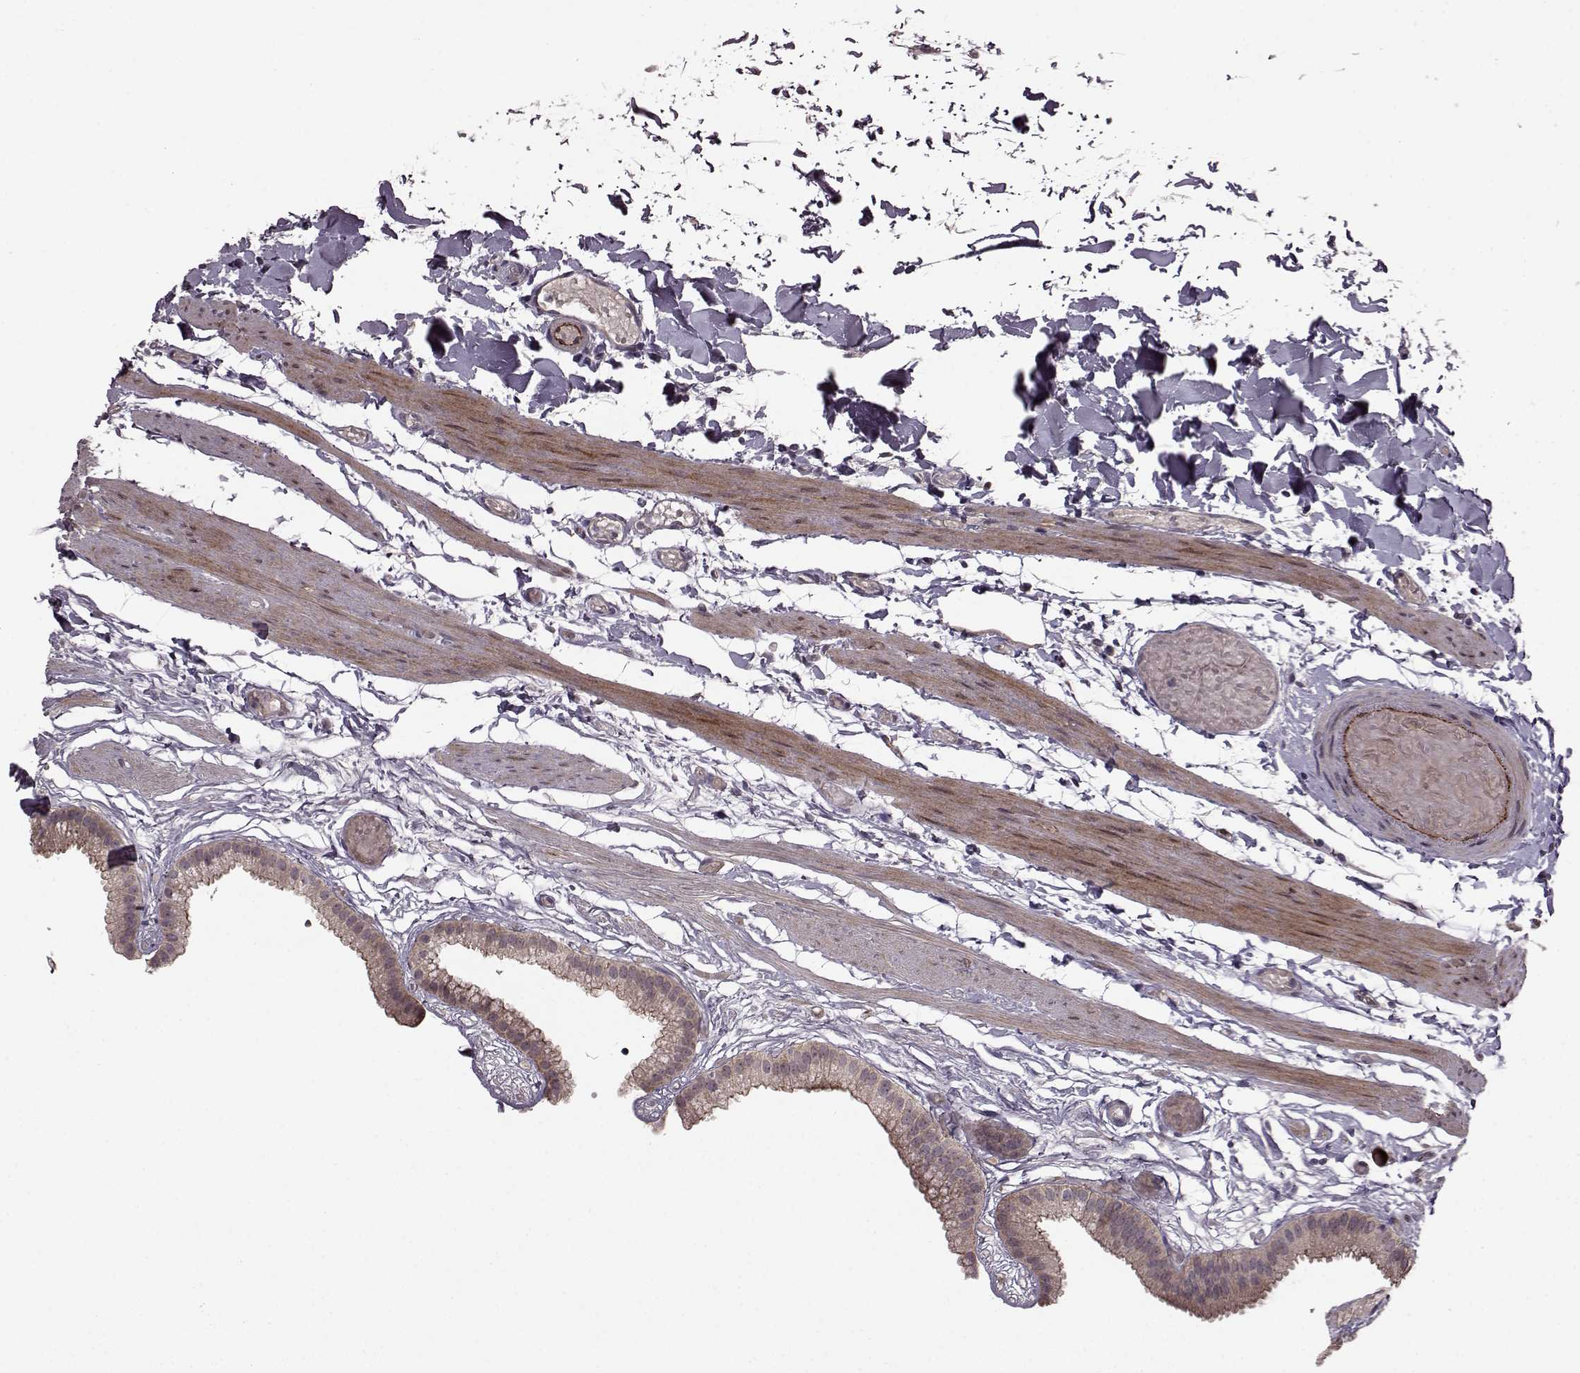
{"staining": {"intensity": "moderate", "quantity": "25%-75%", "location": "cytoplasmic/membranous"}, "tissue": "gallbladder", "cell_type": "Glandular cells", "image_type": "normal", "snomed": [{"axis": "morphology", "description": "Normal tissue, NOS"}, {"axis": "topography", "description": "Gallbladder"}], "caption": "Glandular cells exhibit medium levels of moderate cytoplasmic/membranous staining in about 25%-75% of cells in benign gallbladder.", "gene": "SYNPO", "patient": {"sex": "female", "age": 45}}